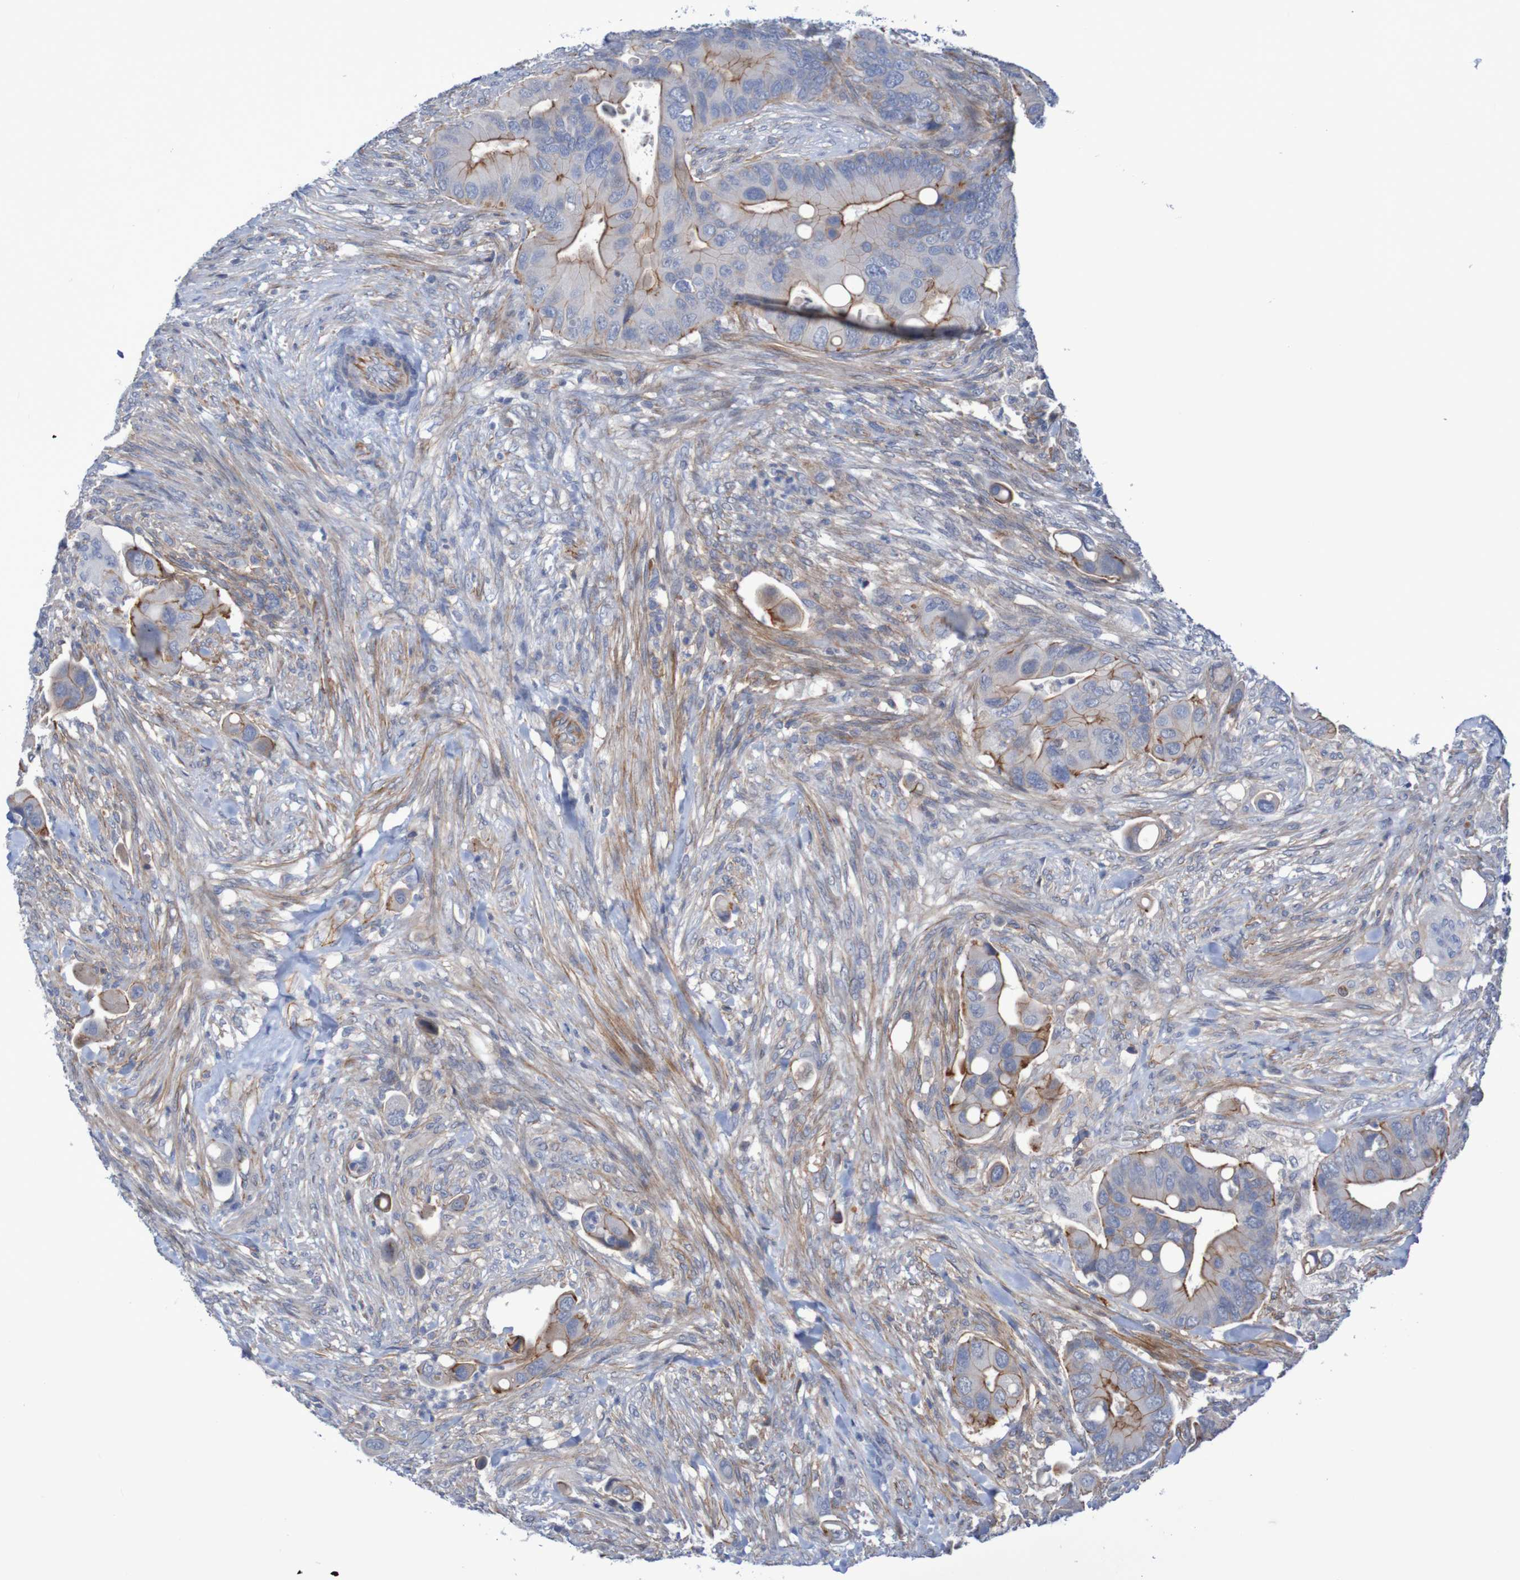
{"staining": {"intensity": "moderate", "quantity": "25%-75%", "location": "cytoplasmic/membranous"}, "tissue": "colorectal cancer", "cell_type": "Tumor cells", "image_type": "cancer", "snomed": [{"axis": "morphology", "description": "Adenocarcinoma, NOS"}, {"axis": "topography", "description": "Rectum"}], "caption": "A micrograph of human colorectal cancer stained for a protein reveals moderate cytoplasmic/membranous brown staining in tumor cells.", "gene": "NECTIN2", "patient": {"sex": "female", "age": 57}}